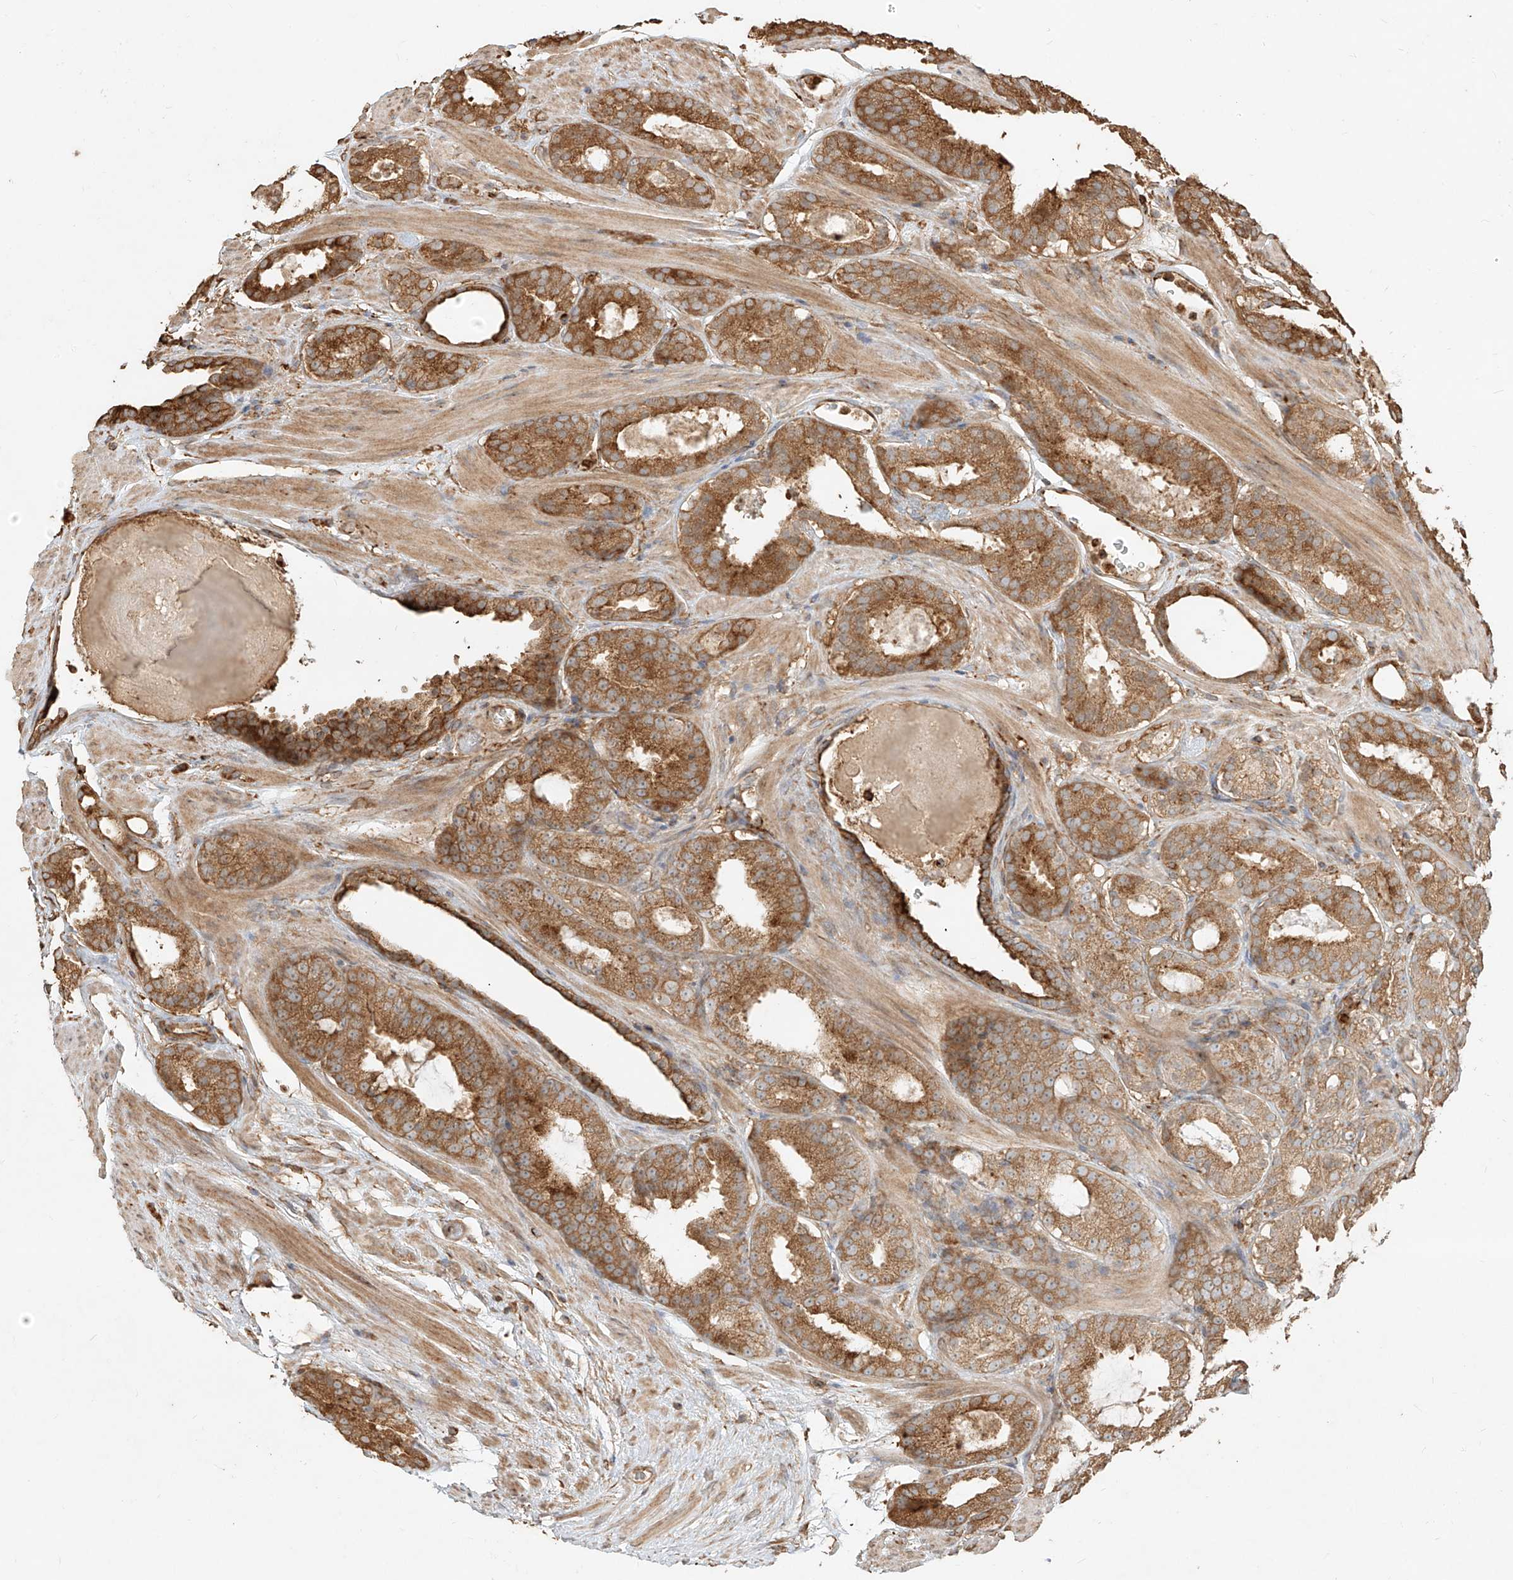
{"staining": {"intensity": "moderate", "quantity": ">75%", "location": "cytoplasmic/membranous"}, "tissue": "prostate cancer", "cell_type": "Tumor cells", "image_type": "cancer", "snomed": [{"axis": "morphology", "description": "Adenocarcinoma, Low grade"}, {"axis": "topography", "description": "Prostate"}], "caption": "Immunohistochemical staining of human prostate cancer exhibits medium levels of moderate cytoplasmic/membranous positivity in approximately >75% of tumor cells.", "gene": "EFNB1", "patient": {"sex": "male", "age": 69}}